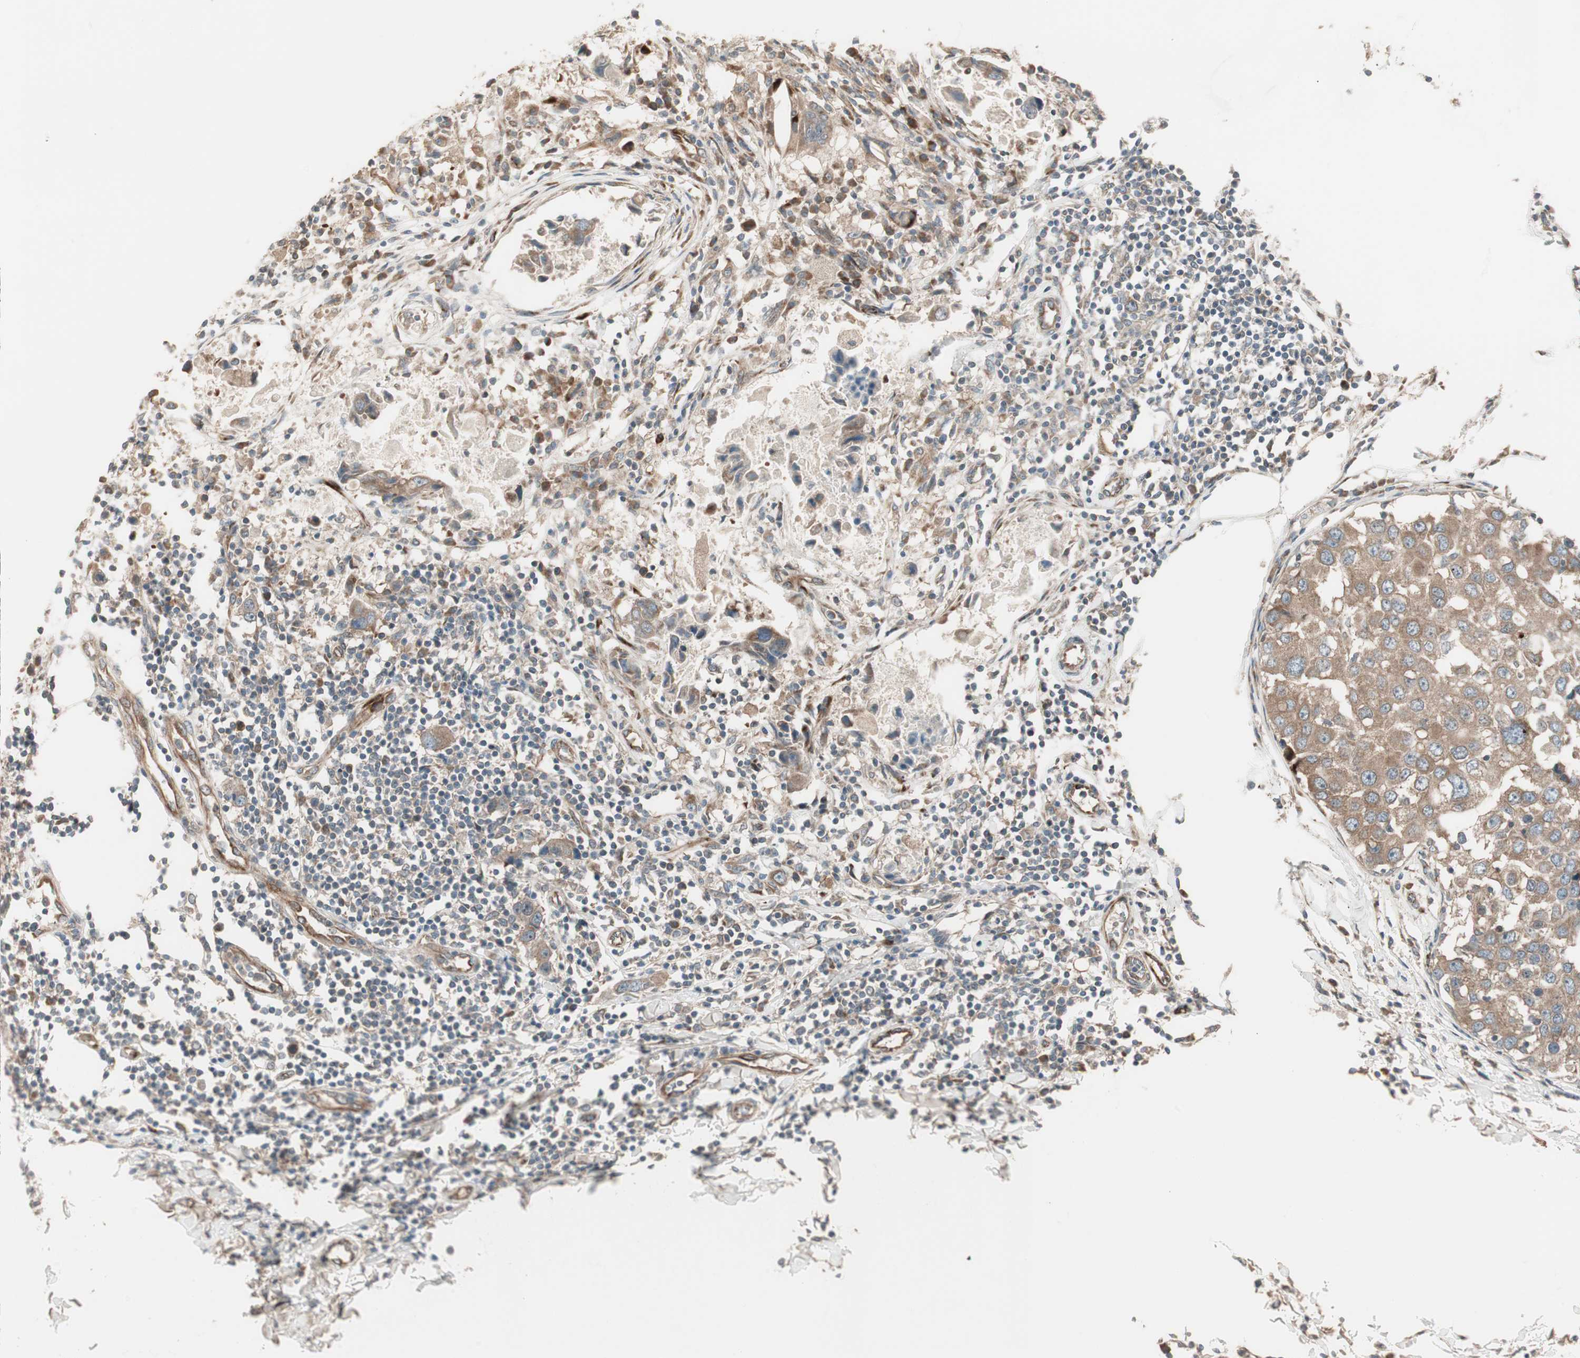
{"staining": {"intensity": "moderate", "quantity": ">75%", "location": "cytoplasmic/membranous"}, "tissue": "breast cancer", "cell_type": "Tumor cells", "image_type": "cancer", "snomed": [{"axis": "morphology", "description": "Duct carcinoma"}, {"axis": "topography", "description": "Breast"}], "caption": "DAB (3,3'-diaminobenzidine) immunohistochemical staining of human invasive ductal carcinoma (breast) displays moderate cytoplasmic/membranous protein staining in approximately >75% of tumor cells.", "gene": "PPP2R5E", "patient": {"sex": "female", "age": 27}}